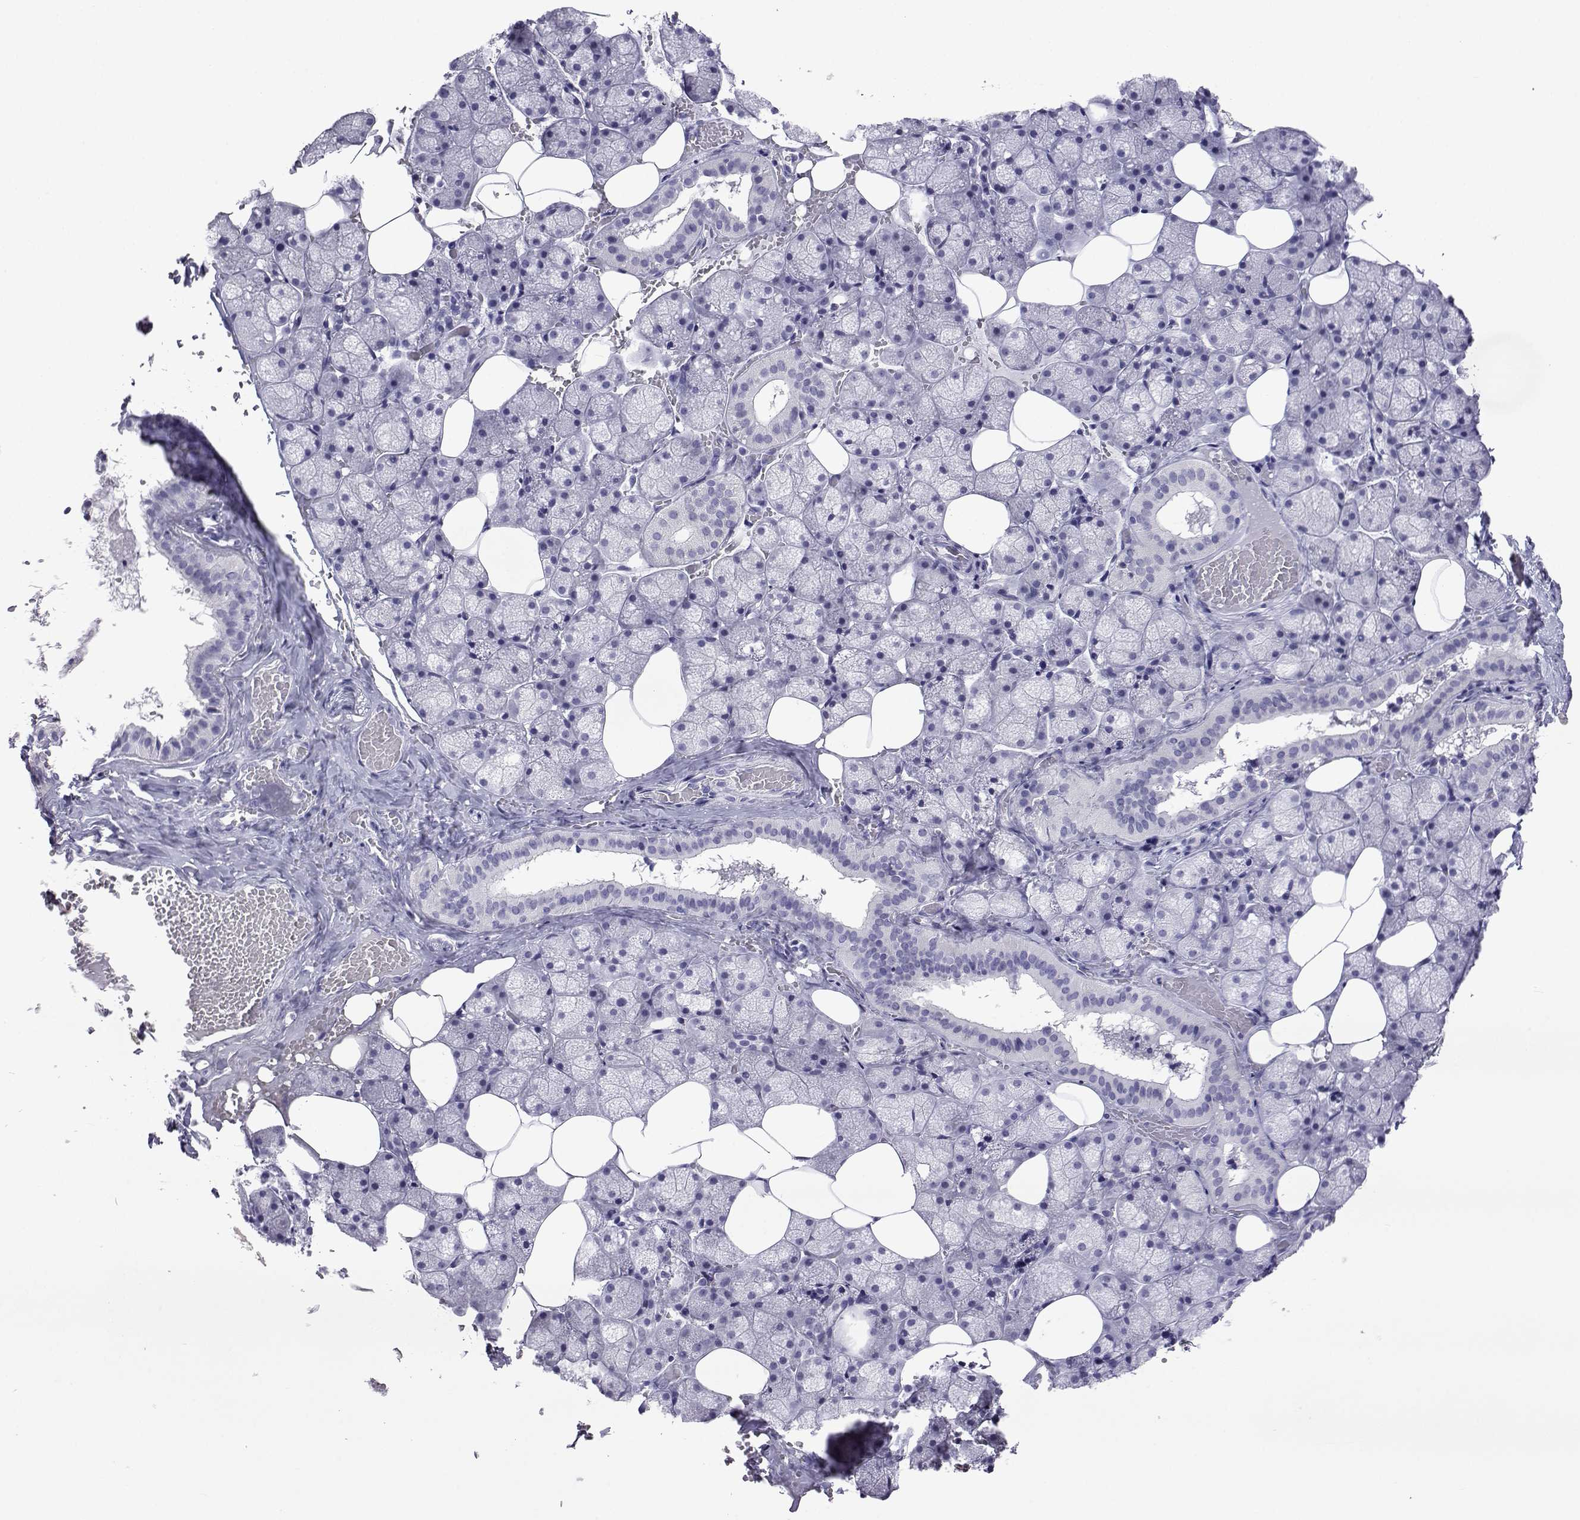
{"staining": {"intensity": "negative", "quantity": "none", "location": "none"}, "tissue": "salivary gland", "cell_type": "Glandular cells", "image_type": "normal", "snomed": [{"axis": "morphology", "description": "Normal tissue, NOS"}, {"axis": "topography", "description": "Salivary gland"}], "caption": "High power microscopy image of an immunohistochemistry (IHC) image of benign salivary gland, revealing no significant expression in glandular cells. The staining is performed using DAB (3,3'-diaminobenzidine) brown chromogen with nuclei counter-stained in using hematoxylin.", "gene": "ACTL7A", "patient": {"sex": "male", "age": 38}}